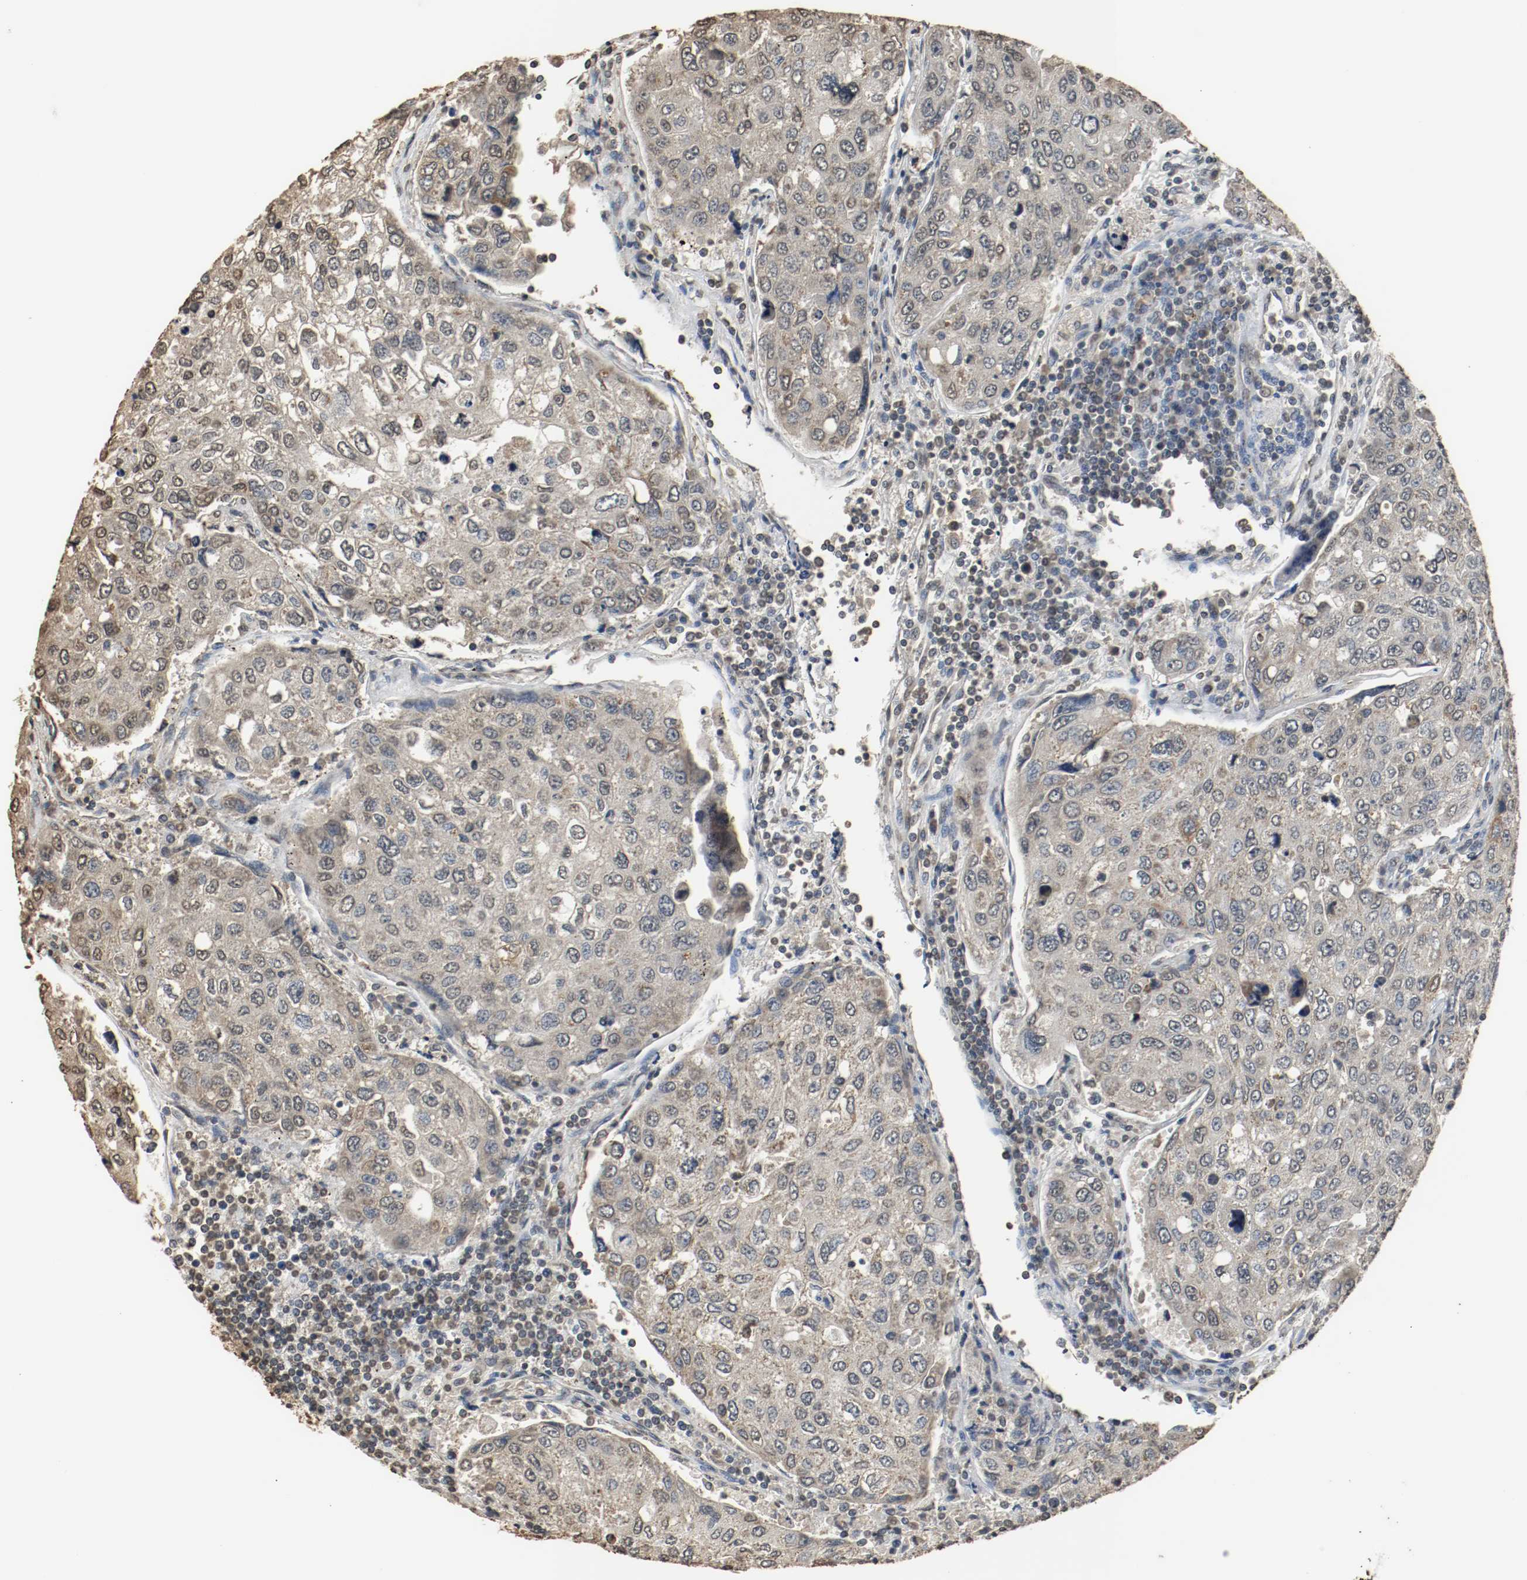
{"staining": {"intensity": "weak", "quantity": "<25%", "location": "cytoplasmic/membranous"}, "tissue": "urothelial cancer", "cell_type": "Tumor cells", "image_type": "cancer", "snomed": [{"axis": "morphology", "description": "Urothelial carcinoma, High grade"}, {"axis": "topography", "description": "Lymph node"}, {"axis": "topography", "description": "Urinary bladder"}], "caption": "A high-resolution micrograph shows IHC staining of urothelial cancer, which demonstrates no significant positivity in tumor cells. (DAB IHC, high magnification).", "gene": "RTN4", "patient": {"sex": "male", "age": 51}}